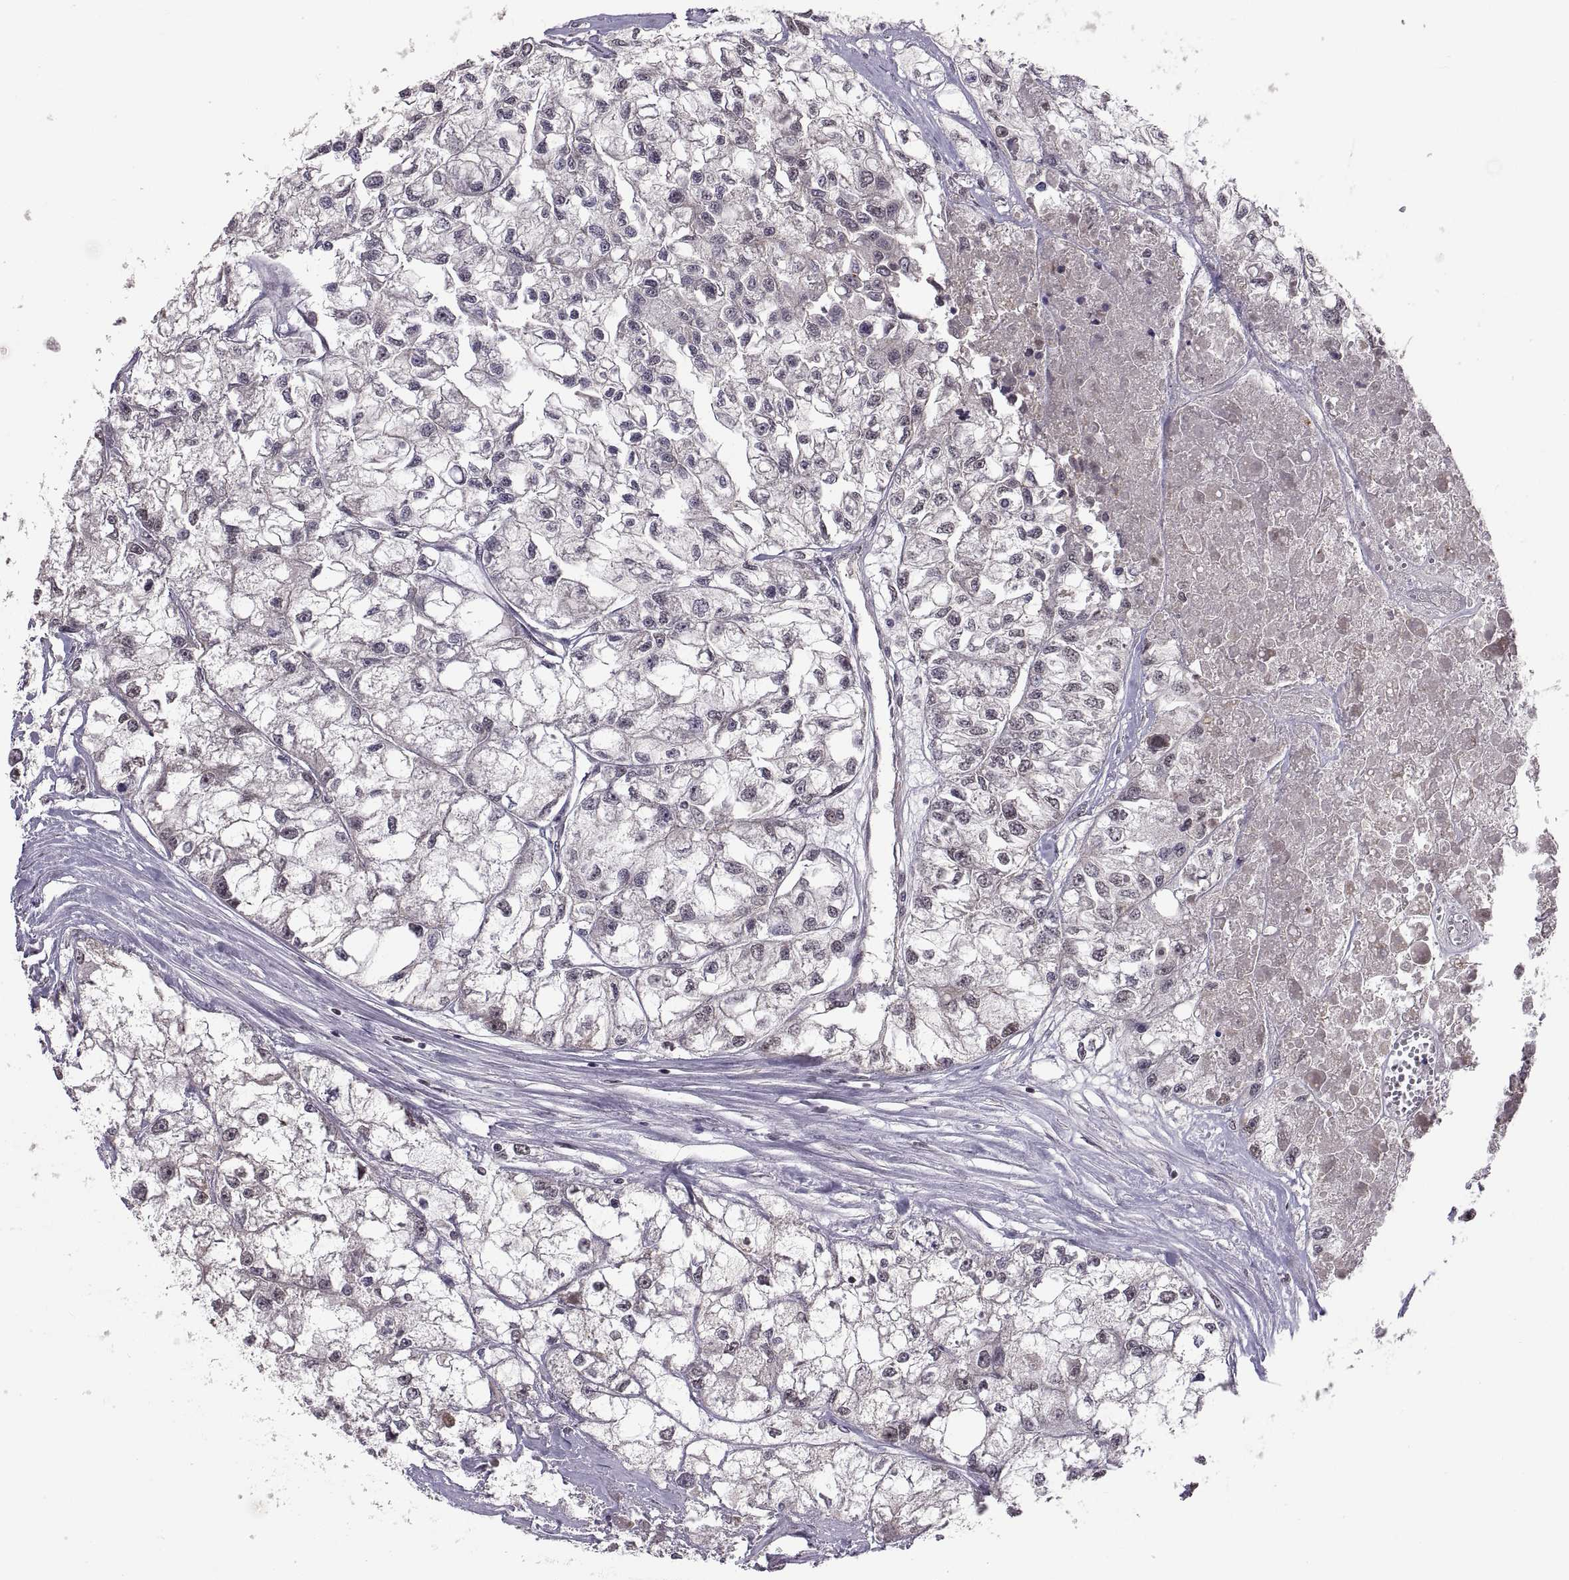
{"staining": {"intensity": "weak", "quantity": "<25%", "location": "cytoplasmic/membranous"}, "tissue": "renal cancer", "cell_type": "Tumor cells", "image_type": "cancer", "snomed": [{"axis": "morphology", "description": "Adenocarcinoma, NOS"}, {"axis": "topography", "description": "Kidney"}], "caption": "Renal cancer (adenocarcinoma) stained for a protein using IHC reveals no expression tumor cells.", "gene": "ABL2", "patient": {"sex": "male", "age": 56}}